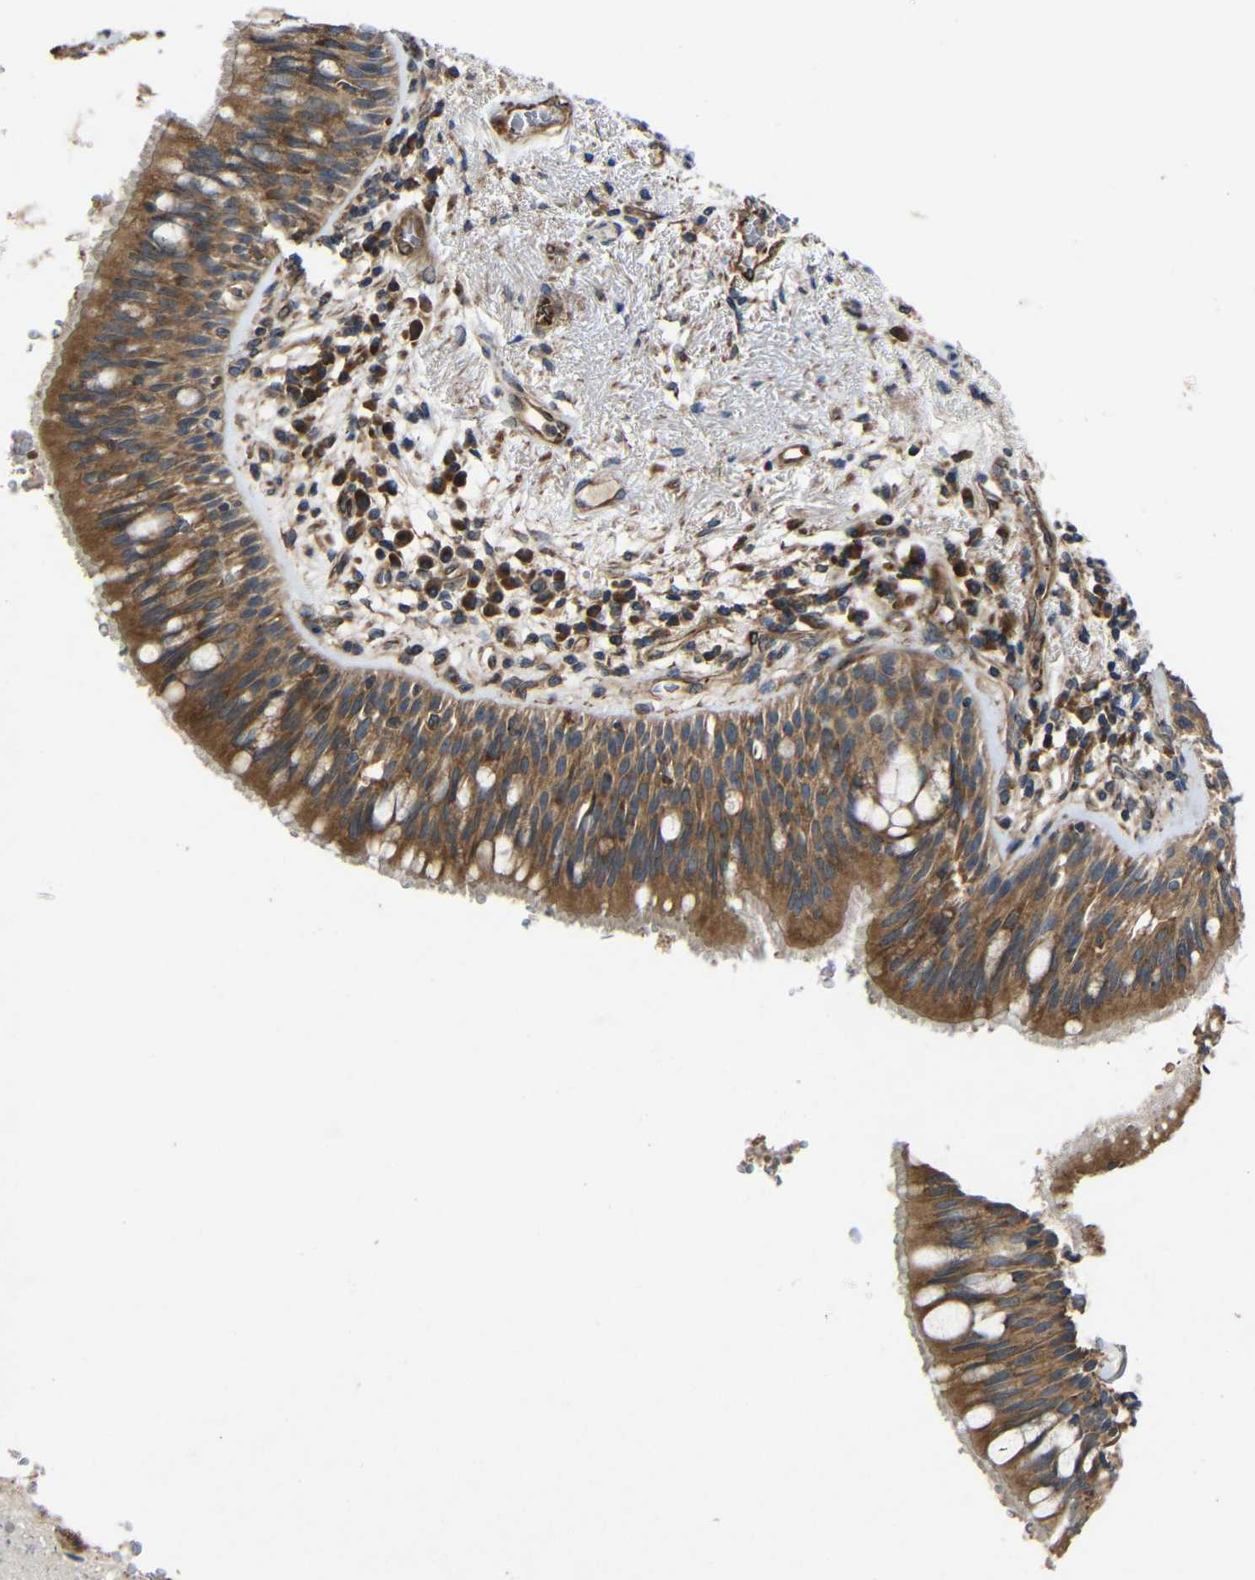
{"staining": {"intensity": "strong", "quantity": ">75%", "location": "cytoplasmic/membranous"}, "tissue": "bronchus", "cell_type": "Respiratory epithelial cells", "image_type": "normal", "snomed": [{"axis": "morphology", "description": "Normal tissue, NOS"}, {"axis": "morphology", "description": "Adenocarcinoma, NOS"}, {"axis": "morphology", "description": "Adenocarcinoma, metastatic, NOS"}, {"axis": "topography", "description": "Lymph node"}, {"axis": "topography", "description": "Bronchus"}, {"axis": "topography", "description": "Lung"}], "caption": "Benign bronchus exhibits strong cytoplasmic/membranous positivity in about >75% of respiratory epithelial cells (Stains: DAB (3,3'-diaminobenzidine) in brown, nuclei in blue, Microscopy: brightfield microscopy at high magnification)..", "gene": "EIF2S1", "patient": {"sex": "female", "age": 54}}